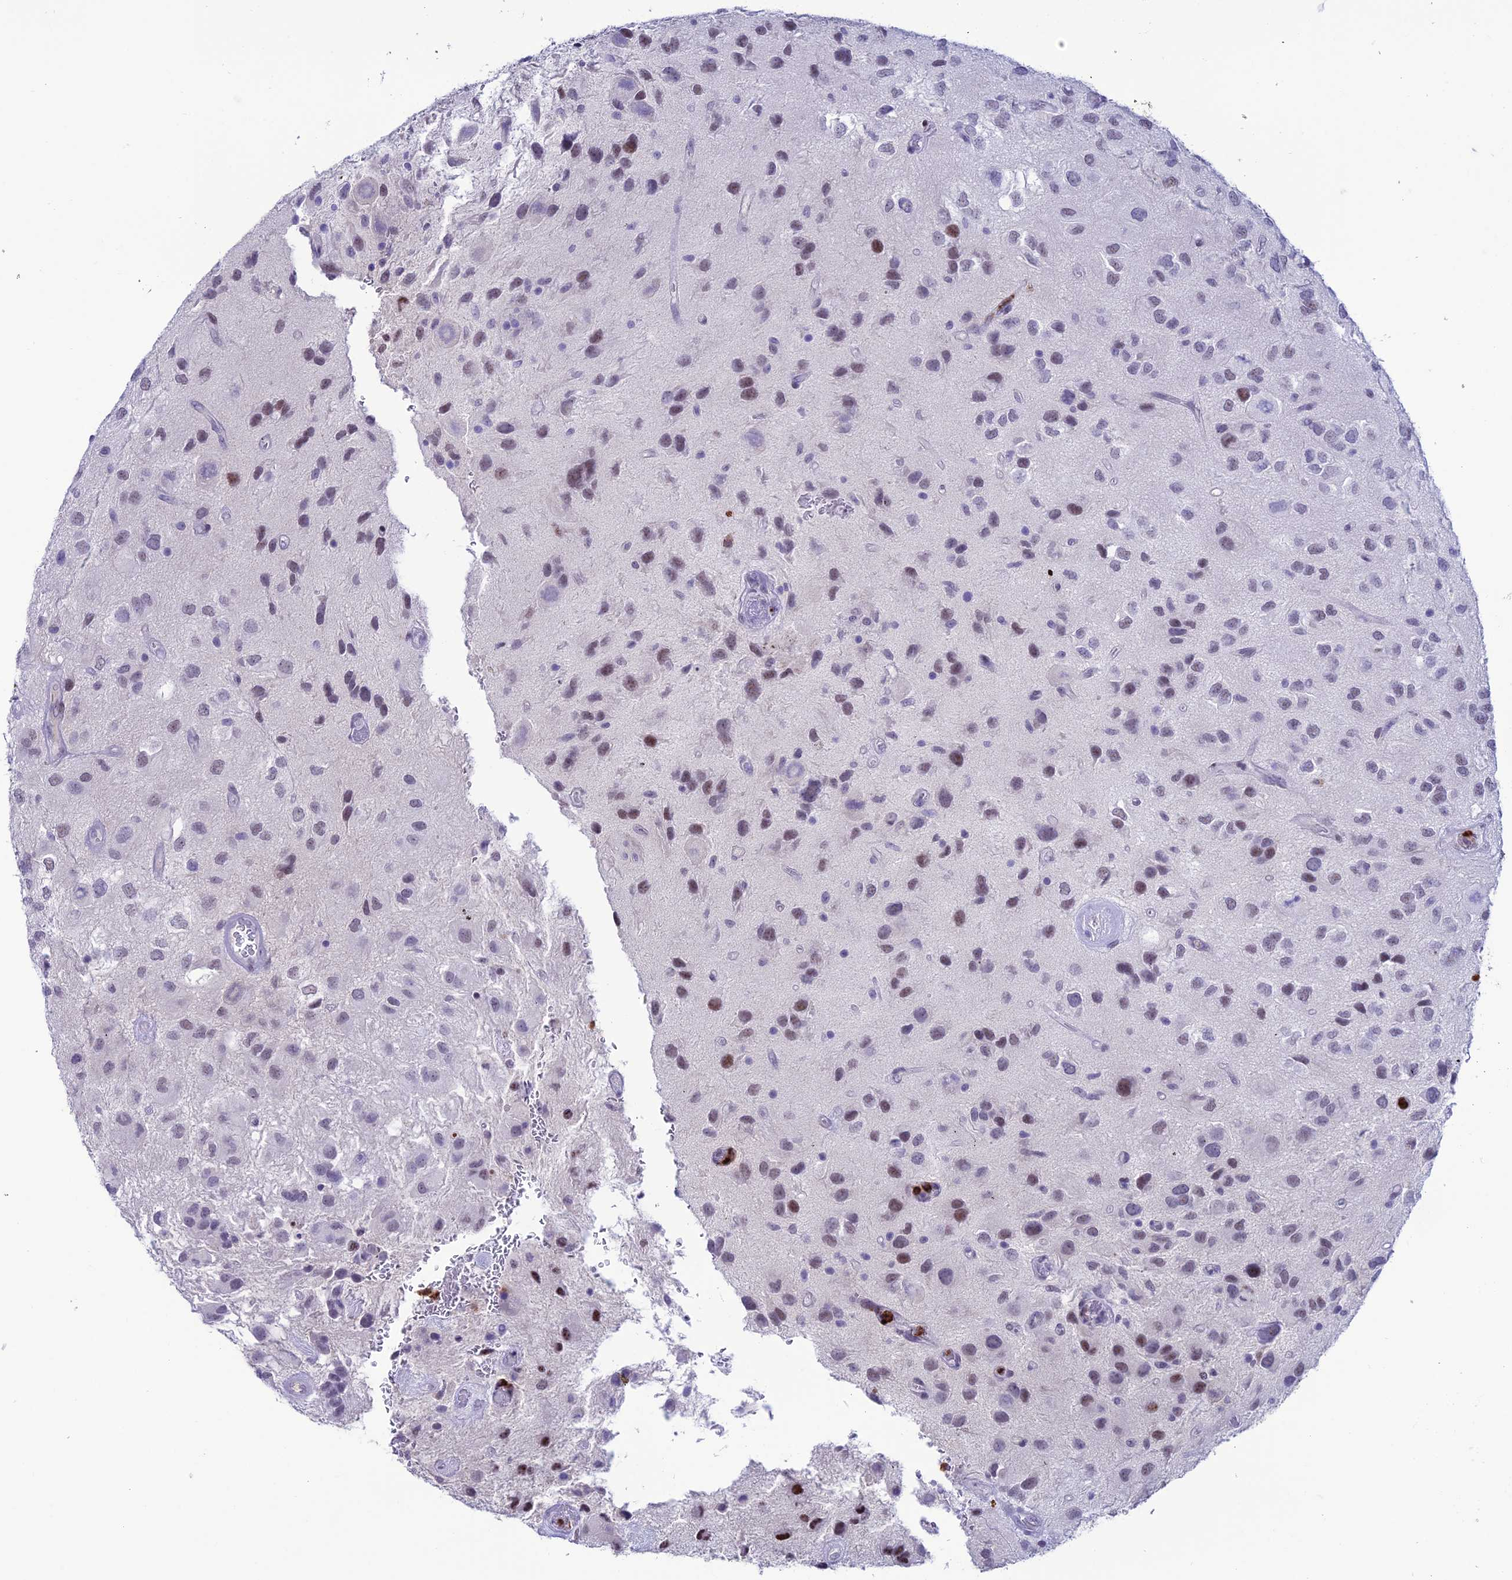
{"staining": {"intensity": "moderate", "quantity": "<25%", "location": "nuclear"}, "tissue": "glioma", "cell_type": "Tumor cells", "image_type": "cancer", "snomed": [{"axis": "morphology", "description": "Glioma, malignant, Low grade"}, {"axis": "topography", "description": "Brain"}], "caption": "Immunohistochemistry micrograph of low-grade glioma (malignant) stained for a protein (brown), which shows low levels of moderate nuclear expression in about <25% of tumor cells.", "gene": "MFSD2B", "patient": {"sex": "male", "age": 66}}